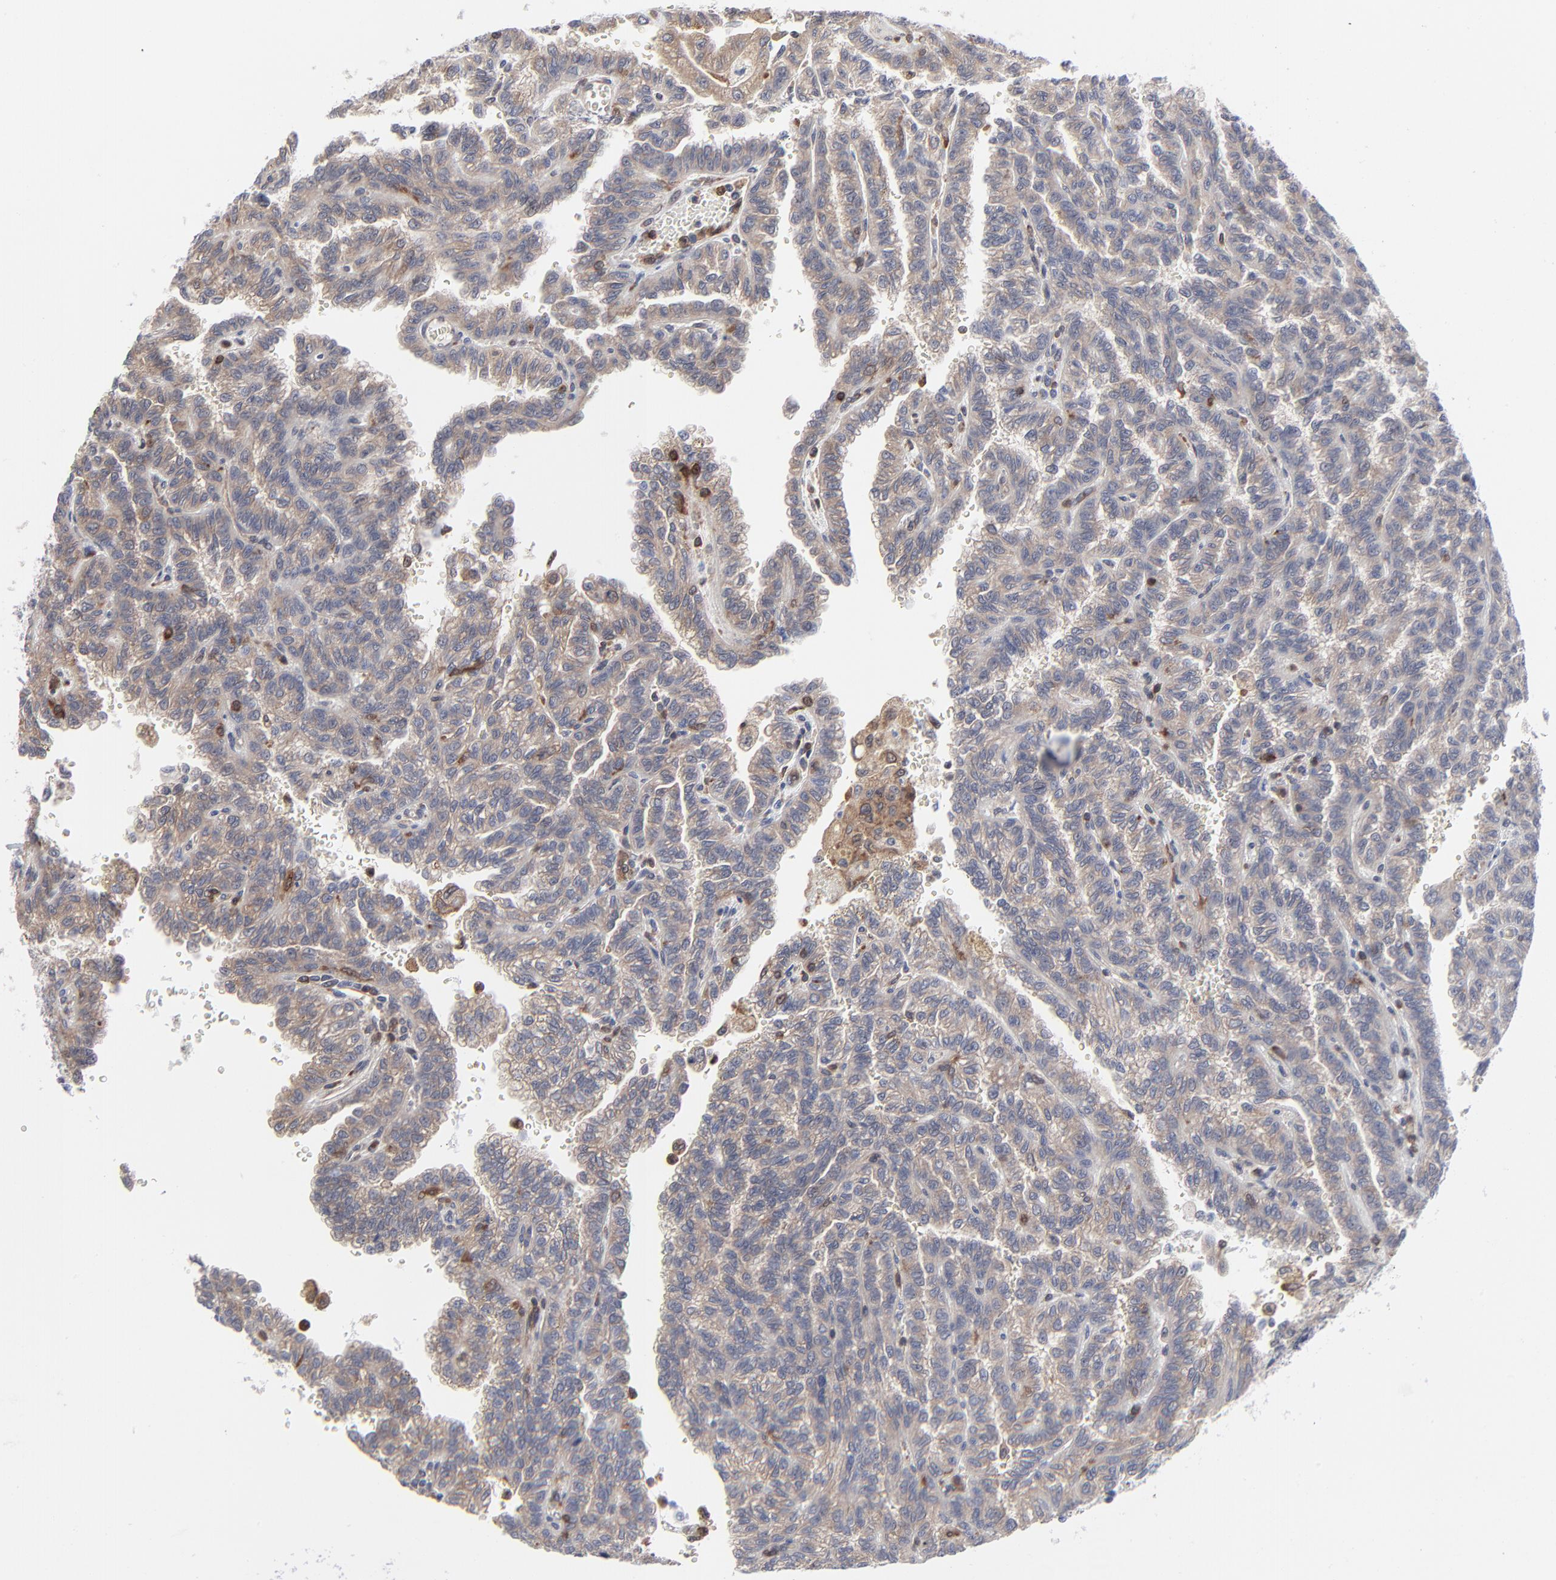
{"staining": {"intensity": "weak", "quantity": ">75%", "location": "cytoplasmic/membranous"}, "tissue": "renal cancer", "cell_type": "Tumor cells", "image_type": "cancer", "snomed": [{"axis": "morphology", "description": "Inflammation, NOS"}, {"axis": "morphology", "description": "Adenocarcinoma, NOS"}, {"axis": "topography", "description": "Kidney"}], "caption": "Human renal cancer (adenocarcinoma) stained with a brown dye shows weak cytoplasmic/membranous positive positivity in approximately >75% of tumor cells.", "gene": "MAP2K1", "patient": {"sex": "male", "age": 68}}